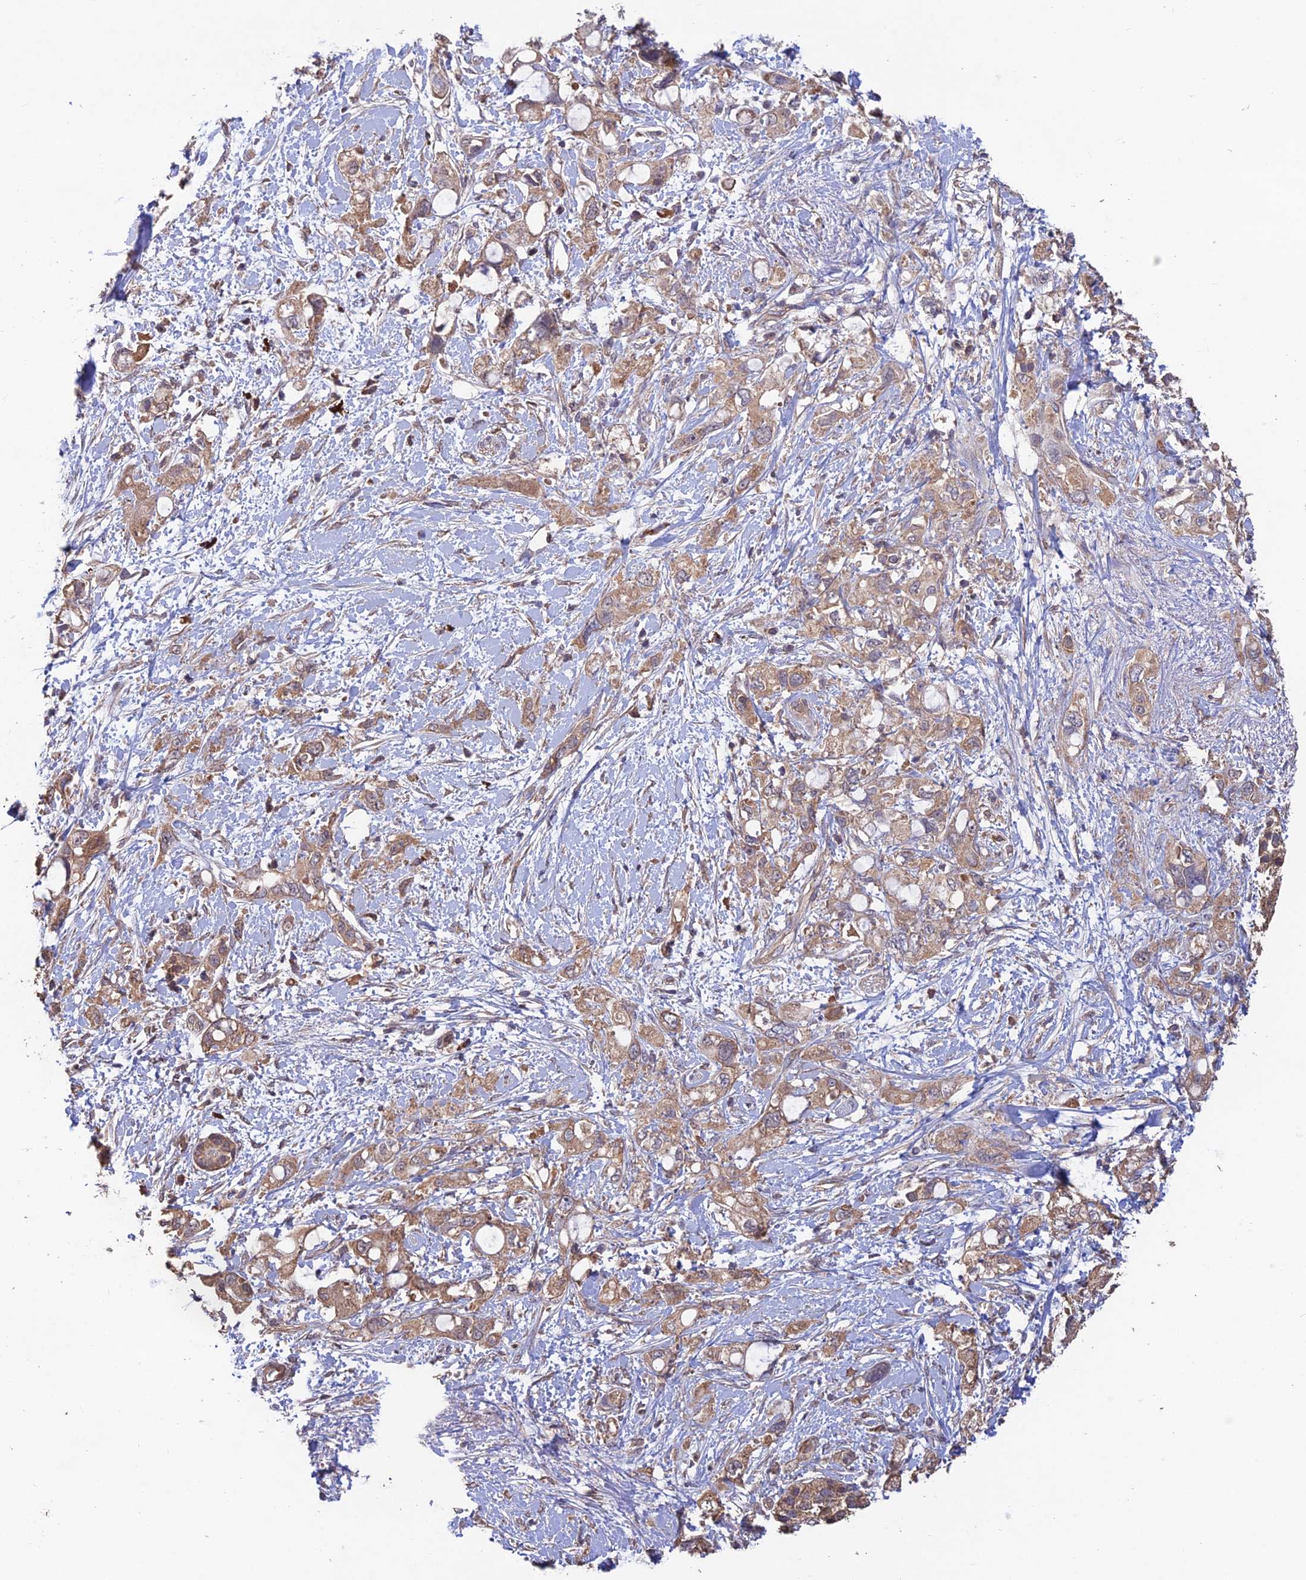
{"staining": {"intensity": "moderate", "quantity": ">75%", "location": "cytoplasmic/membranous"}, "tissue": "pancreatic cancer", "cell_type": "Tumor cells", "image_type": "cancer", "snomed": [{"axis": "morphology", "description": "Adenocarcinoma, NOS"}, {"axis": "topography", "description": "Pancreas"}], "caption": "Moderate cytoplasmic/membranous positivity is identified in about >75% of tumor cells in pancreatic cancer (adenocarcinoma).", "gene": "SHISA5", "patient": {"sex": "female", "age": 56}}